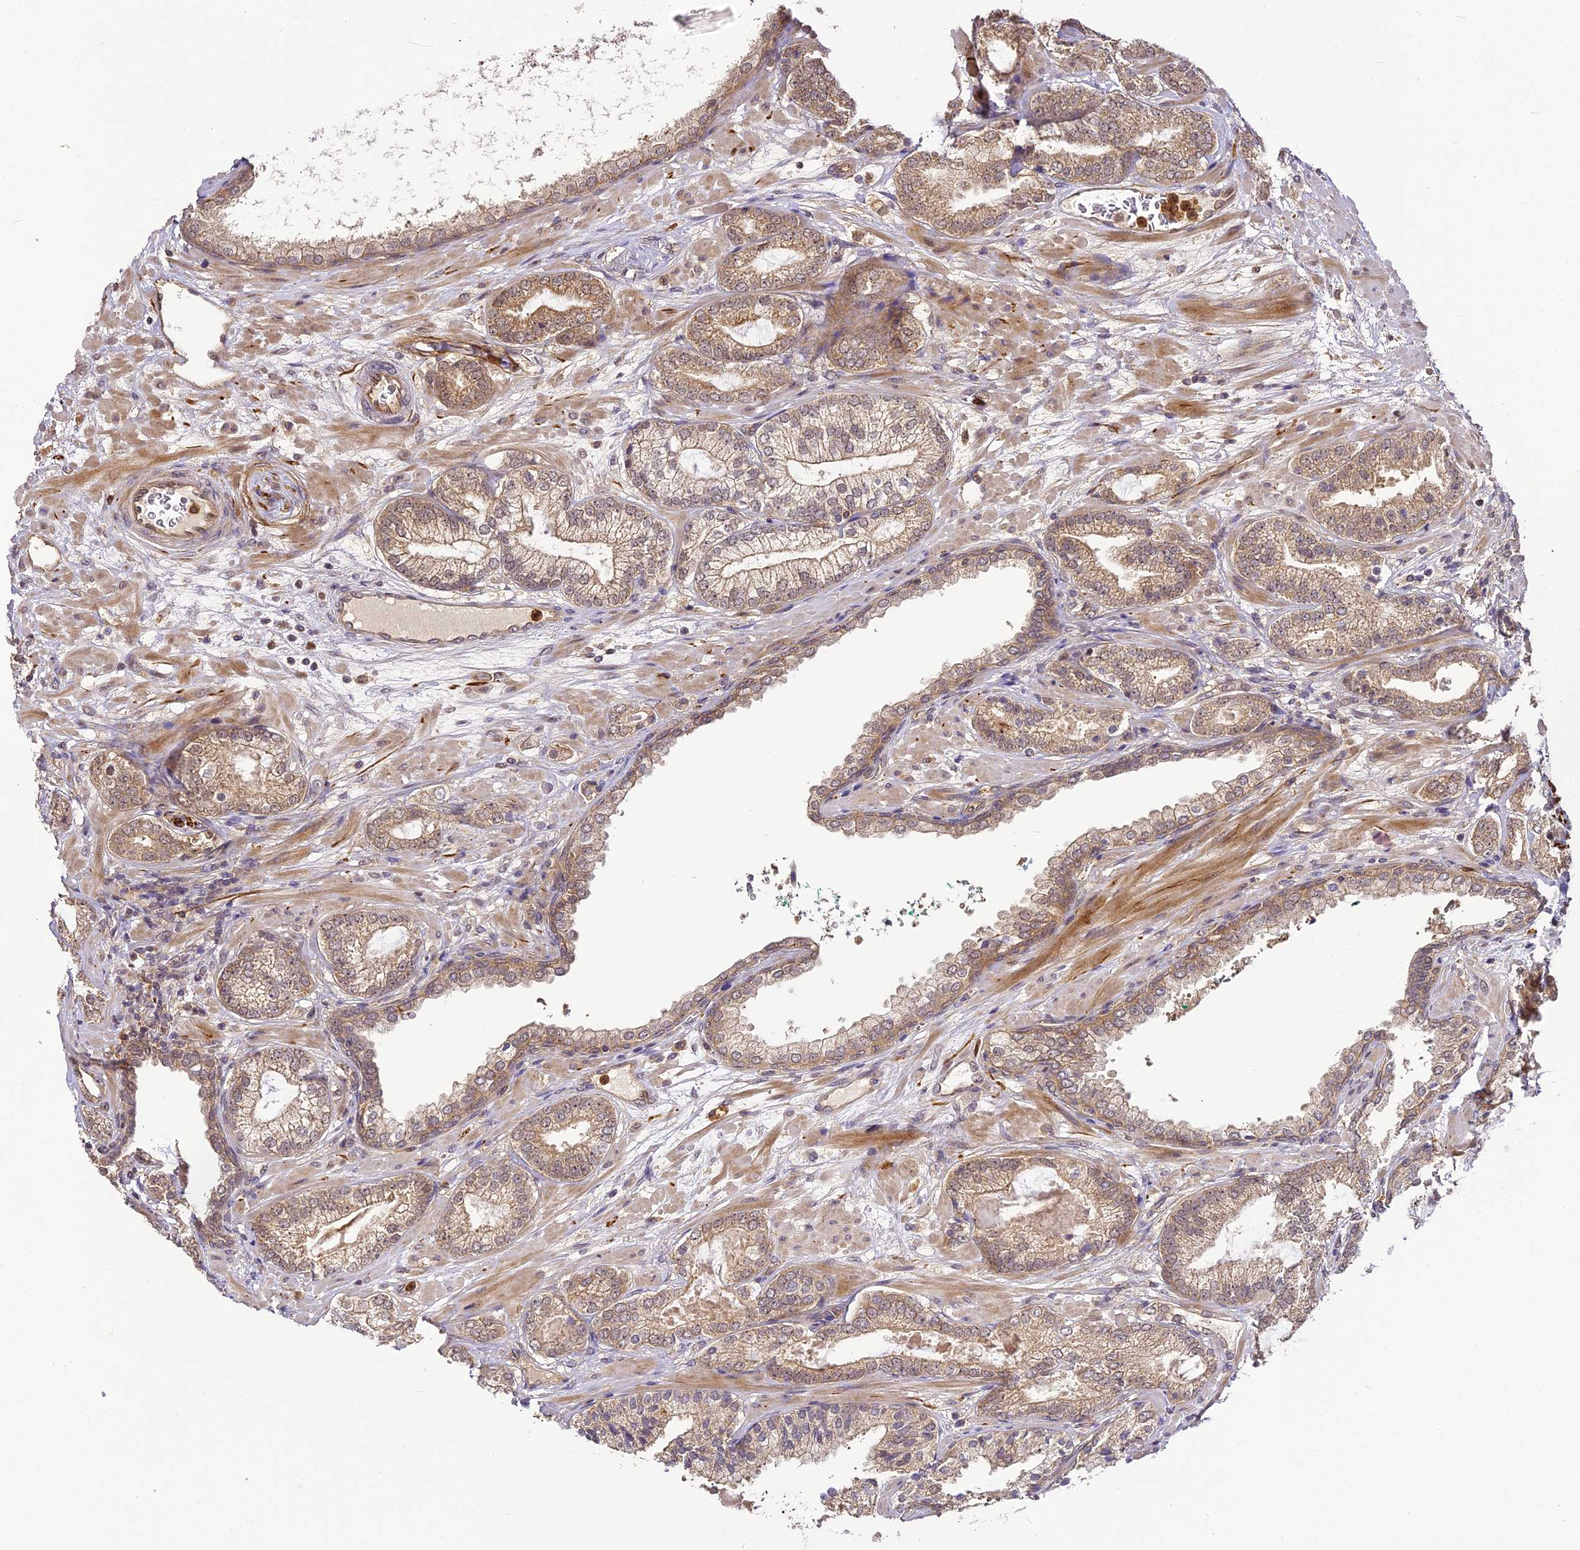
{"staining": {"intensity": "weak", "quantity": ">75%", "location": "cytoplasmic/membranous"}, "tissue": "prostate cancer", "cell_type": "Tumor cells", "image_type": "cancer", "snomed": [{"axis": "morphology", "description": "Adenocarcinoma, High grade"}, {"axis": "topography", "description": "Prostate"}], "caption": "DAB (3,3'-diaminobenzidine) immunohistochemical staining of prostate cancer reveals weak cytoplasmic/membranous protein positivity in about >75% of tumor cells.", "gene": "BCDIN3D", "patient": {"sex": "male", "age": 60}}